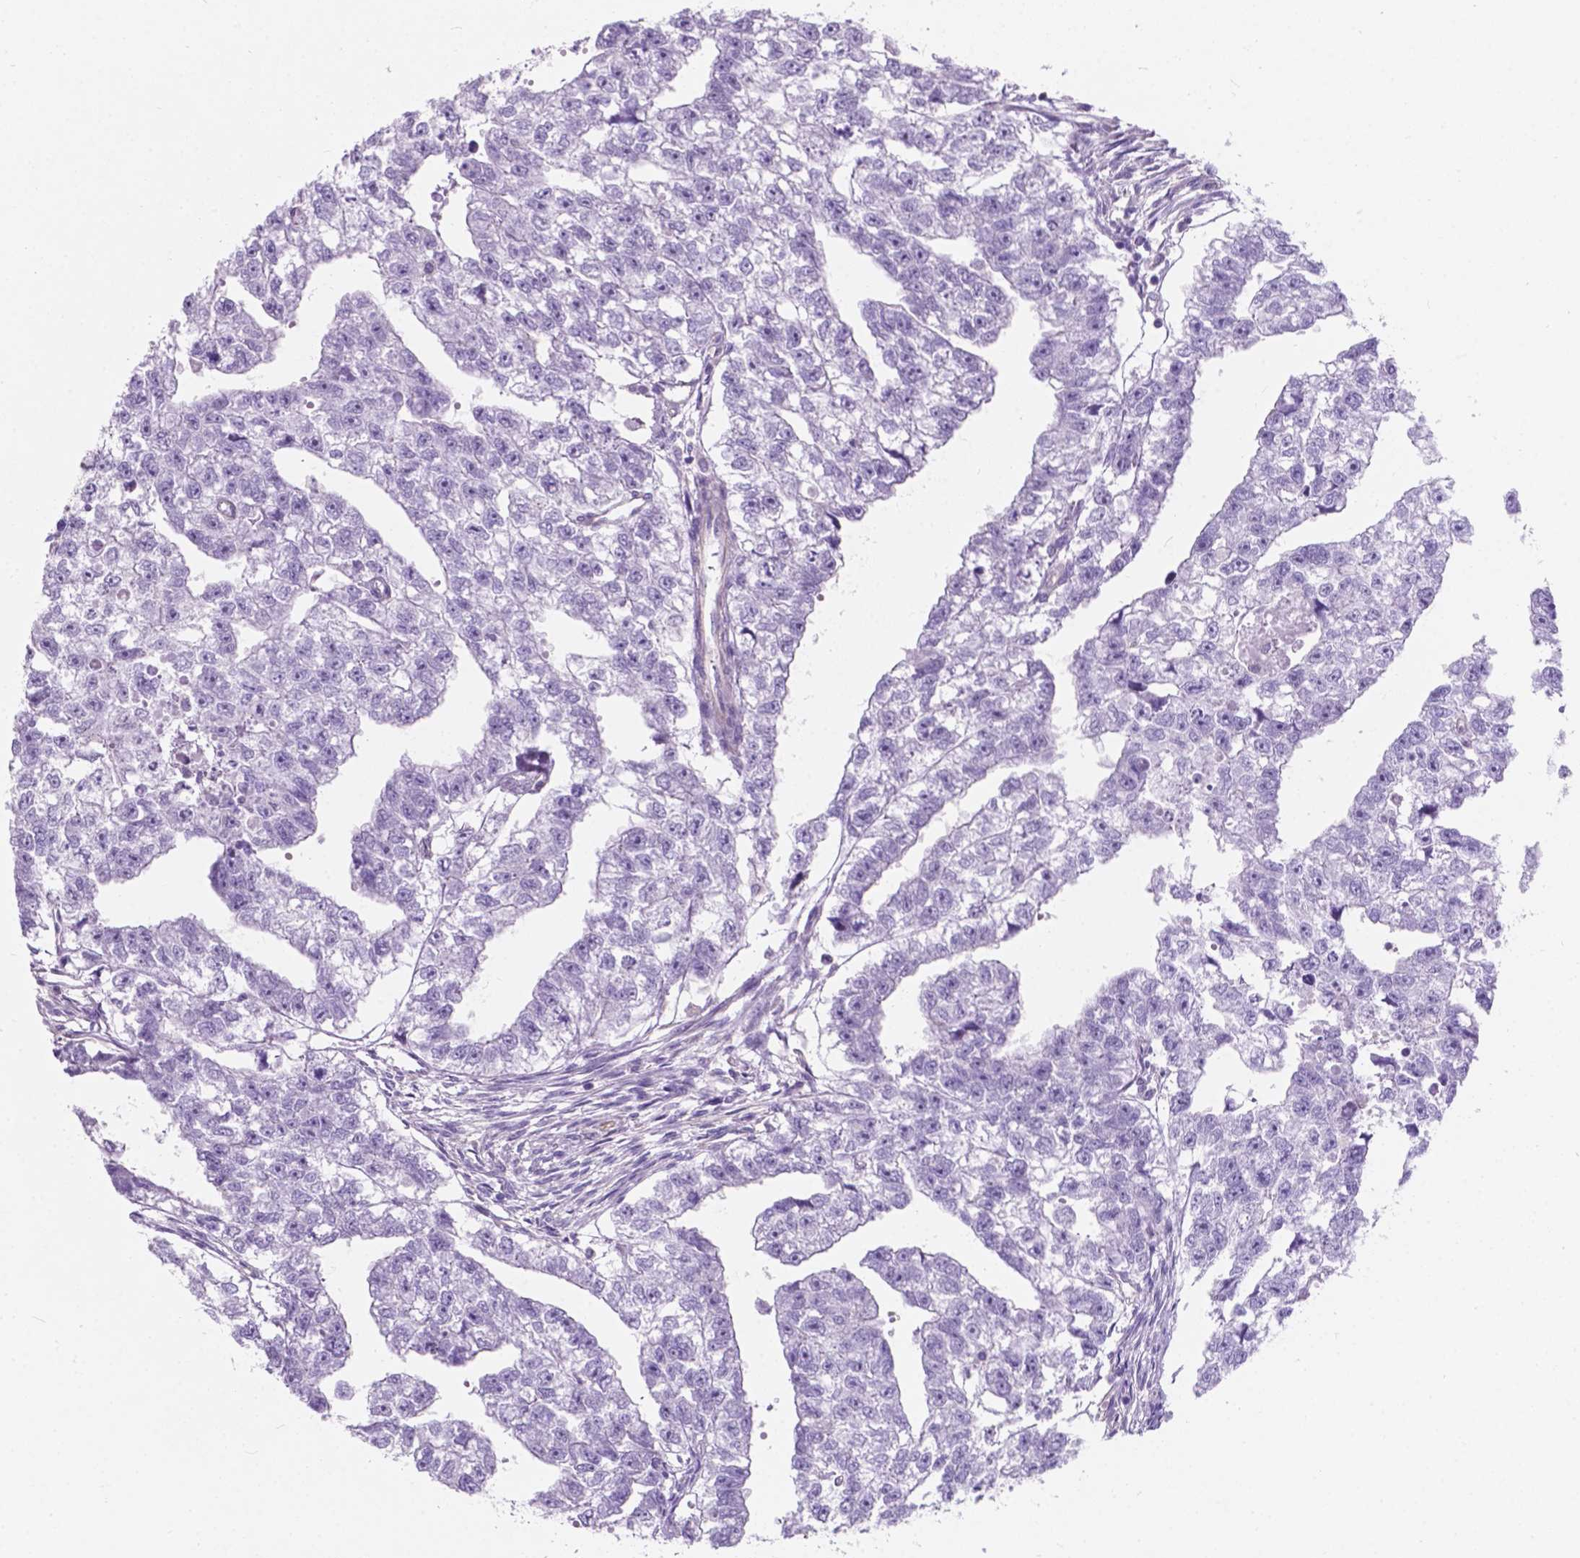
{"staining": {"intensity": "negative", "quantity": "none", "location": "none"}, "tissue": "testis cancer", "cell_type": "Tumor cells", "image_type": "cancer", "snomed": [{"axis": "morphology", "description": "Carcinoma, Embryonal, NOS"}, {"axis": "morphology", "description": "Teratoma, malignant, NOS"}, {"axis": "topography", "description": "Testis"}], "caption": "Immunohistochemistry micrograph of neoplastic tissue: human teratoma (malignant) (testis) stained with DAB (3,3'-diaminobenzidine) exhibits no significant protein staining in tumor cells.", "gene": "AMOT", "patient": {"sex": "male", "age": 44}}